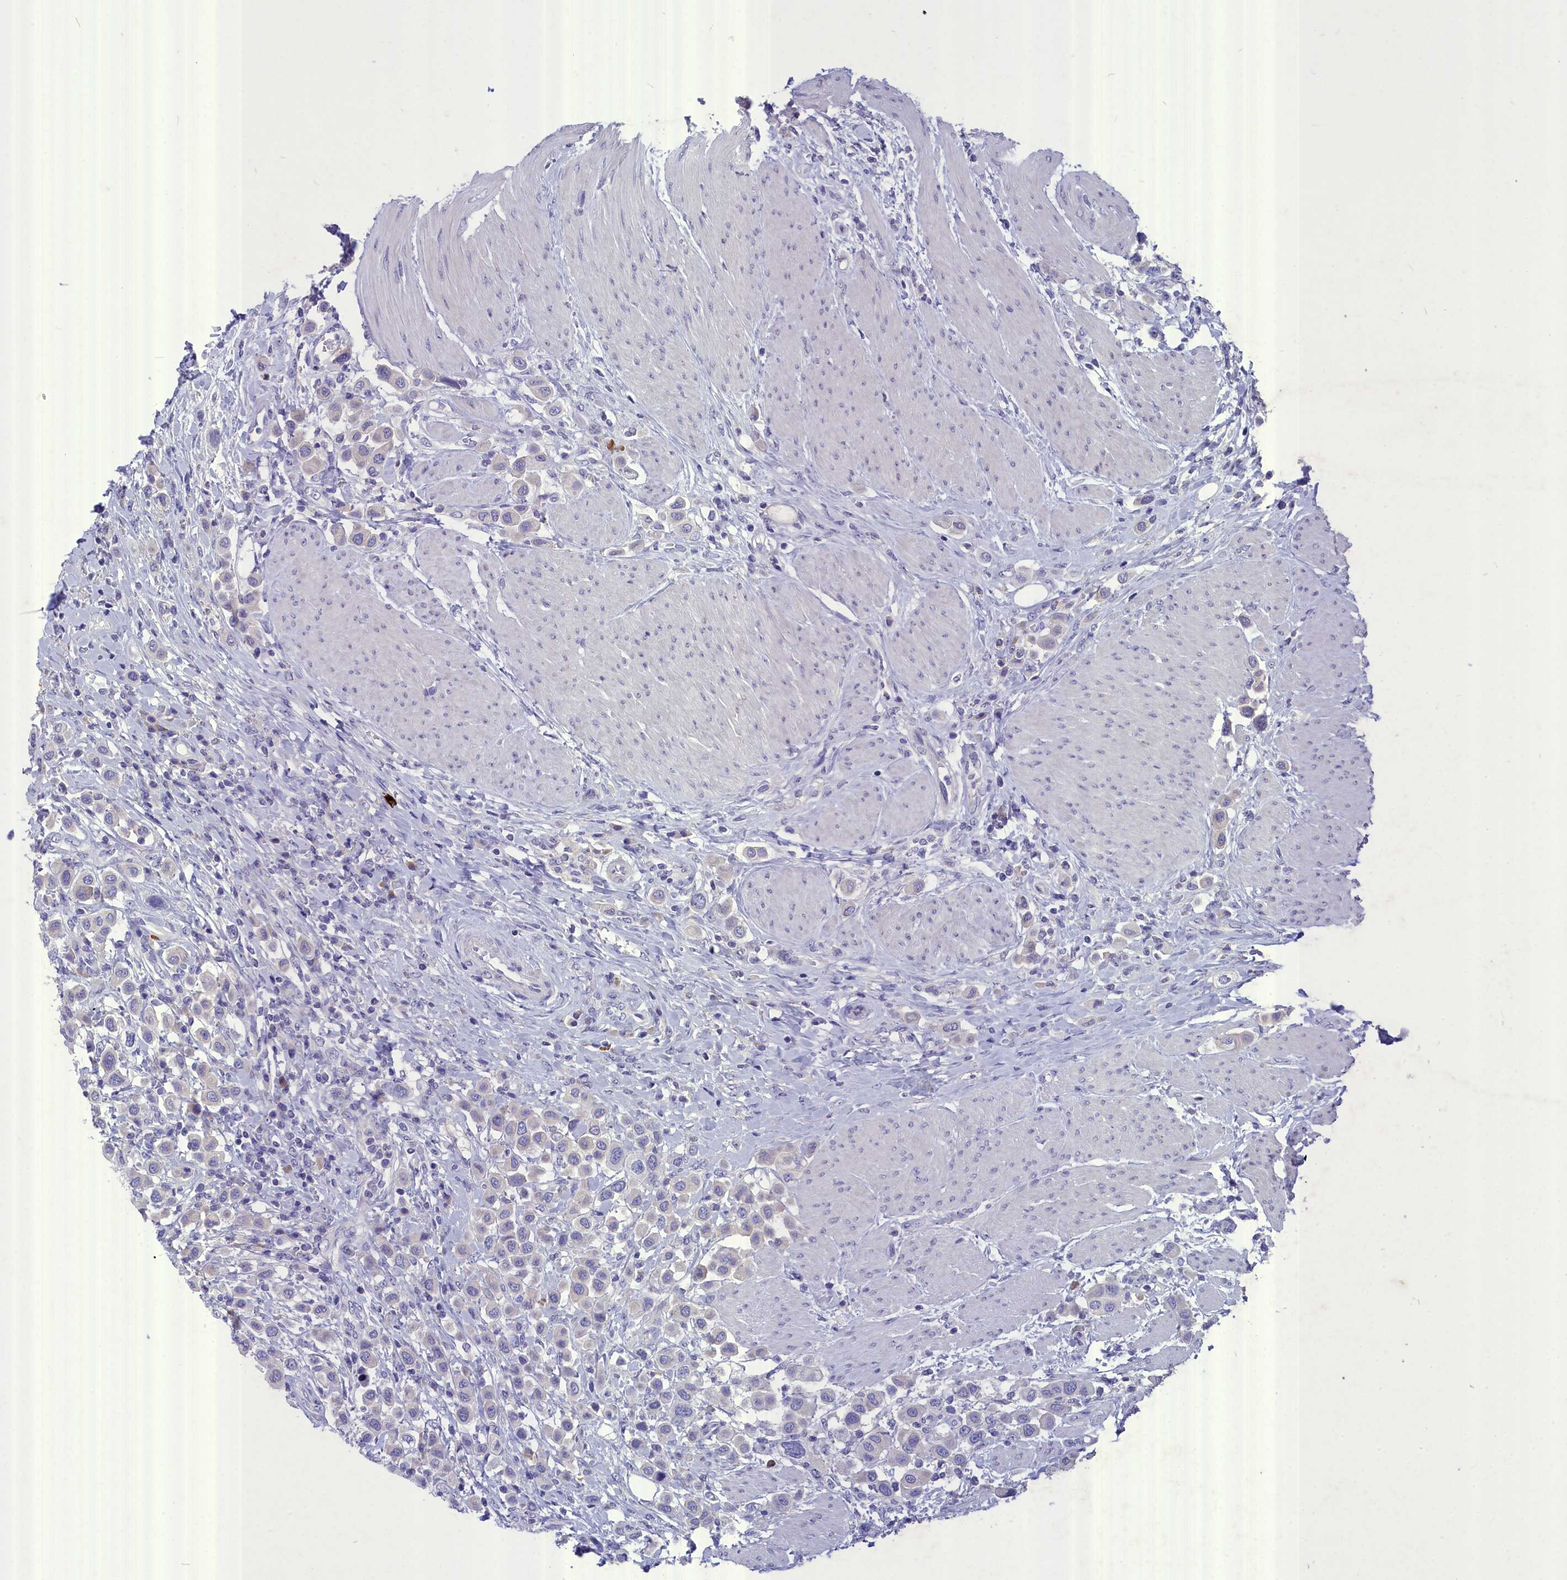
{"staining": {"intensity": "negative", "quantity": "none", "location": "none"}, "tissue": "urothelial cancer", "cell_type": "Tumor cells", "image_type": "cancer", "snomed": [{"axis": "morphology", "description": "Urothelial carcinoma, High grade"}, {"axis": "topography", "description": "Urinary bladder"}], "caption": "An immunohistochemistry photomicrograph of urothelial carcinoma (high-grade) is shown. There is no staining in tumor cells of urothelial carcinoma (high-grade).", "gene": "DEFB119", "patient": {"sex": "male", "age": 50}}